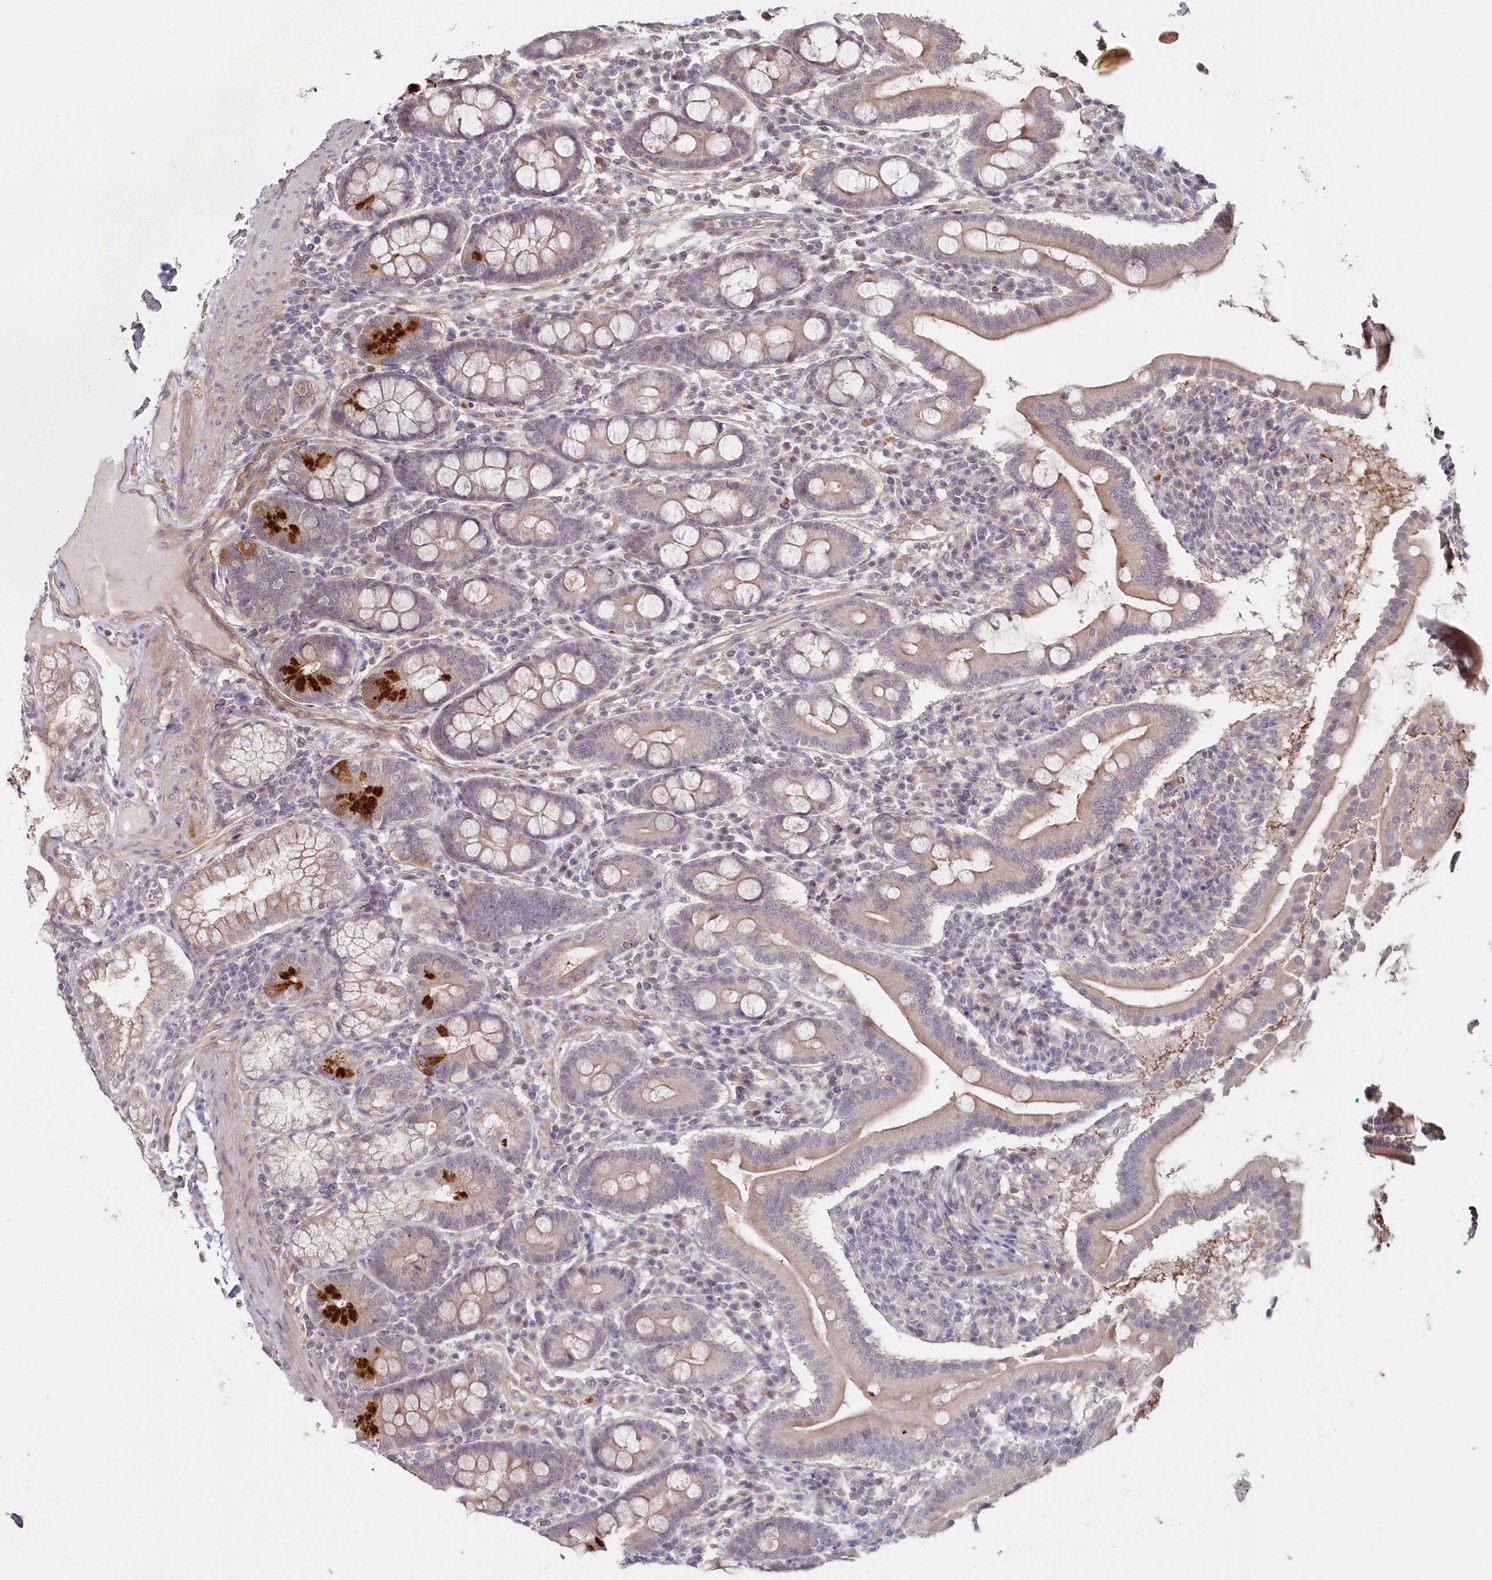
{"staining": {"intensity": "moderate", "quantity": "25%-75%", "location": "cytoplasmic/membranous"}, "tissue": "duodenum", "cell_type": "Glandular cells", "image_type": "normal", "snomed": [{"axis": "morphology", "description": "Normal tissue, NOS"}, {"axis": "topography", "description": "Duodenum"}], "caption": "Glandular cells demonstrate medium levels of moderate cytoplasmic/membranous expression in approximately 25%-75% of cells in benign duodenum.", "gene": "HYCC2", "patient": {"sex": "male", "age": 50}}